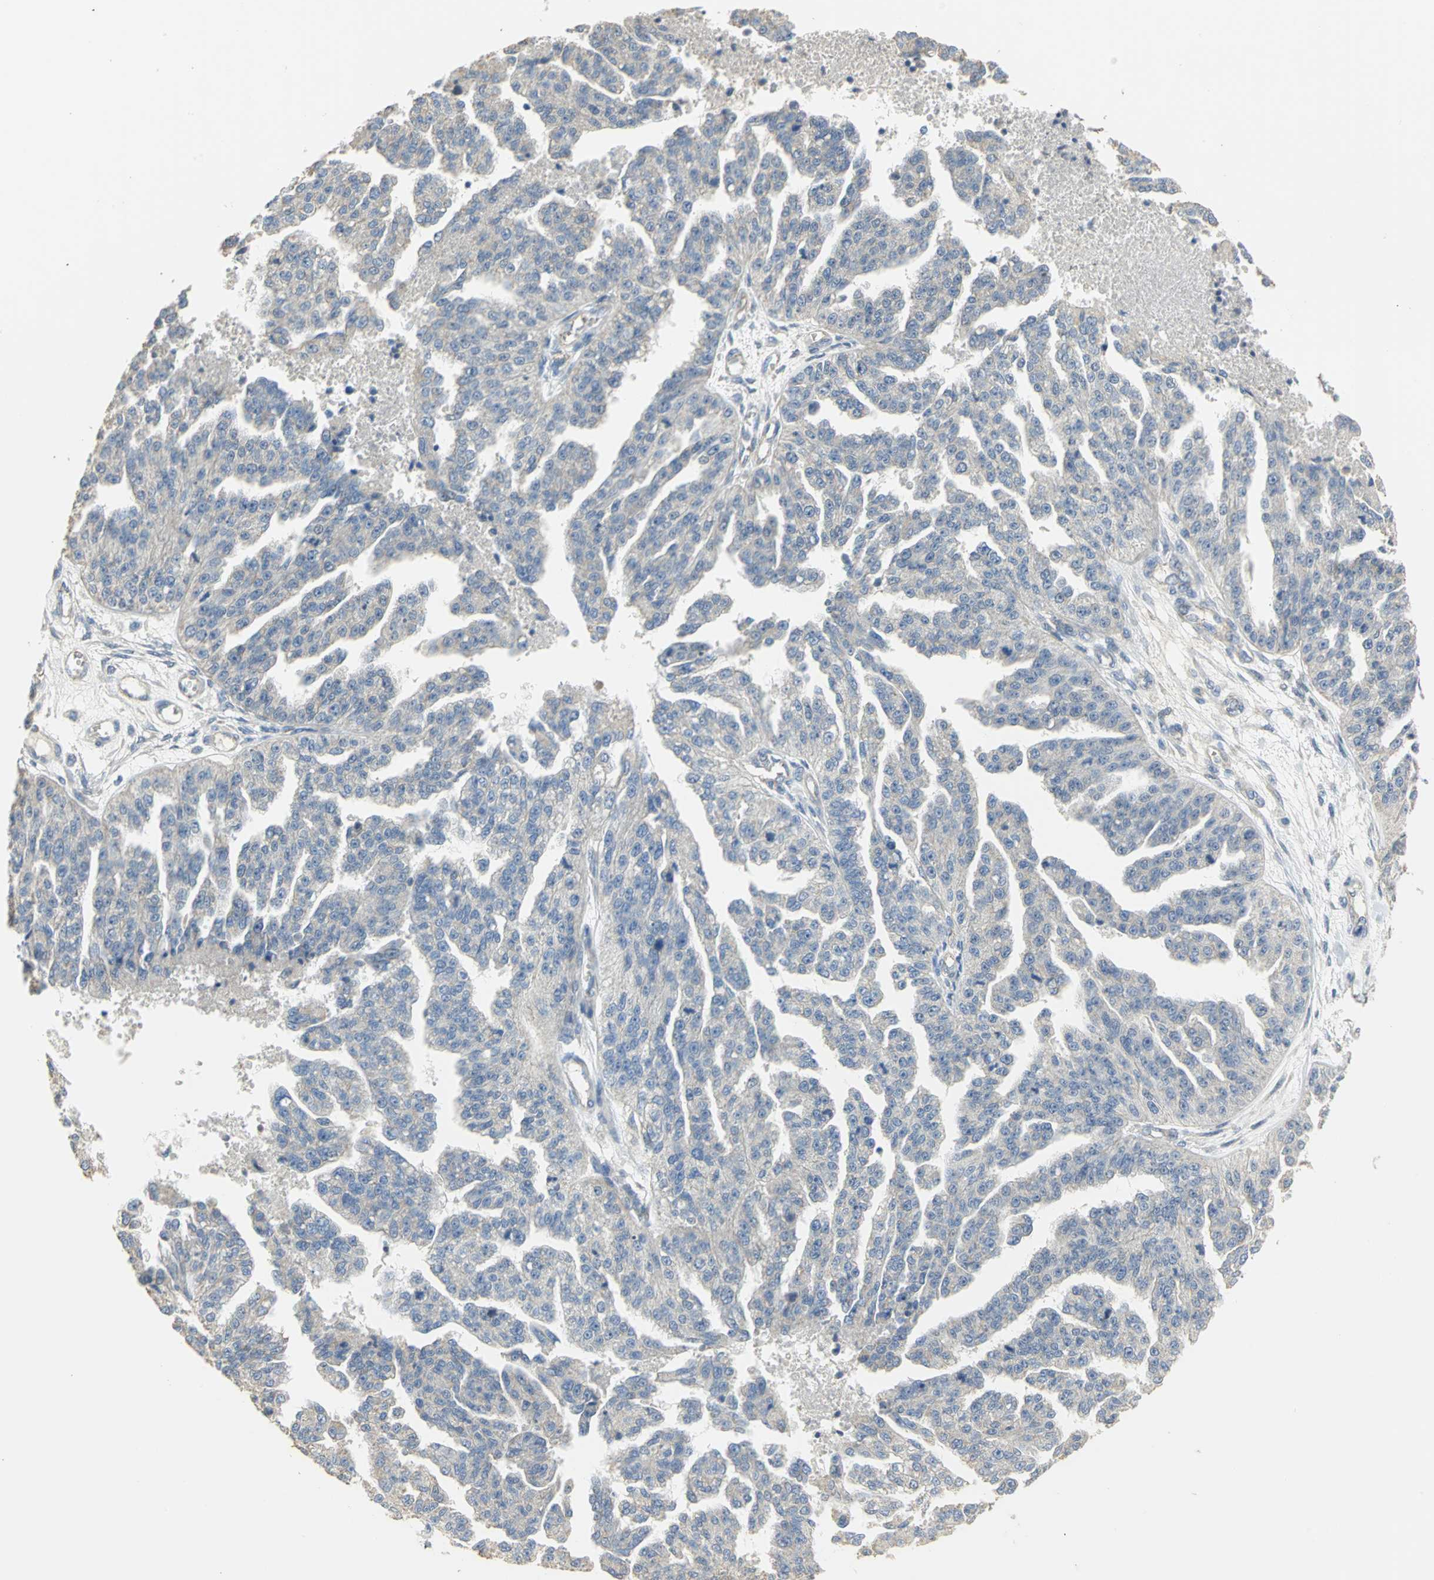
{"staining": {"intensity": "negative", "quantity": "none", "location": "none"}, "tissue": "ovarian cancer", "cell_type": "Tumor cells", "image_type": "cancer", "snomed": [{"axis": "morphology", "description": "Cystadenocarcinoma, serous, NOS"}, {"axis": "topography", "description": "Ovary"}], "caption": "Immunohistochemistry of human ovarian cancer displays no staining in tumor cells.", "gene": "HTR1F", "patient": {"sex": "female", "age": 58}}